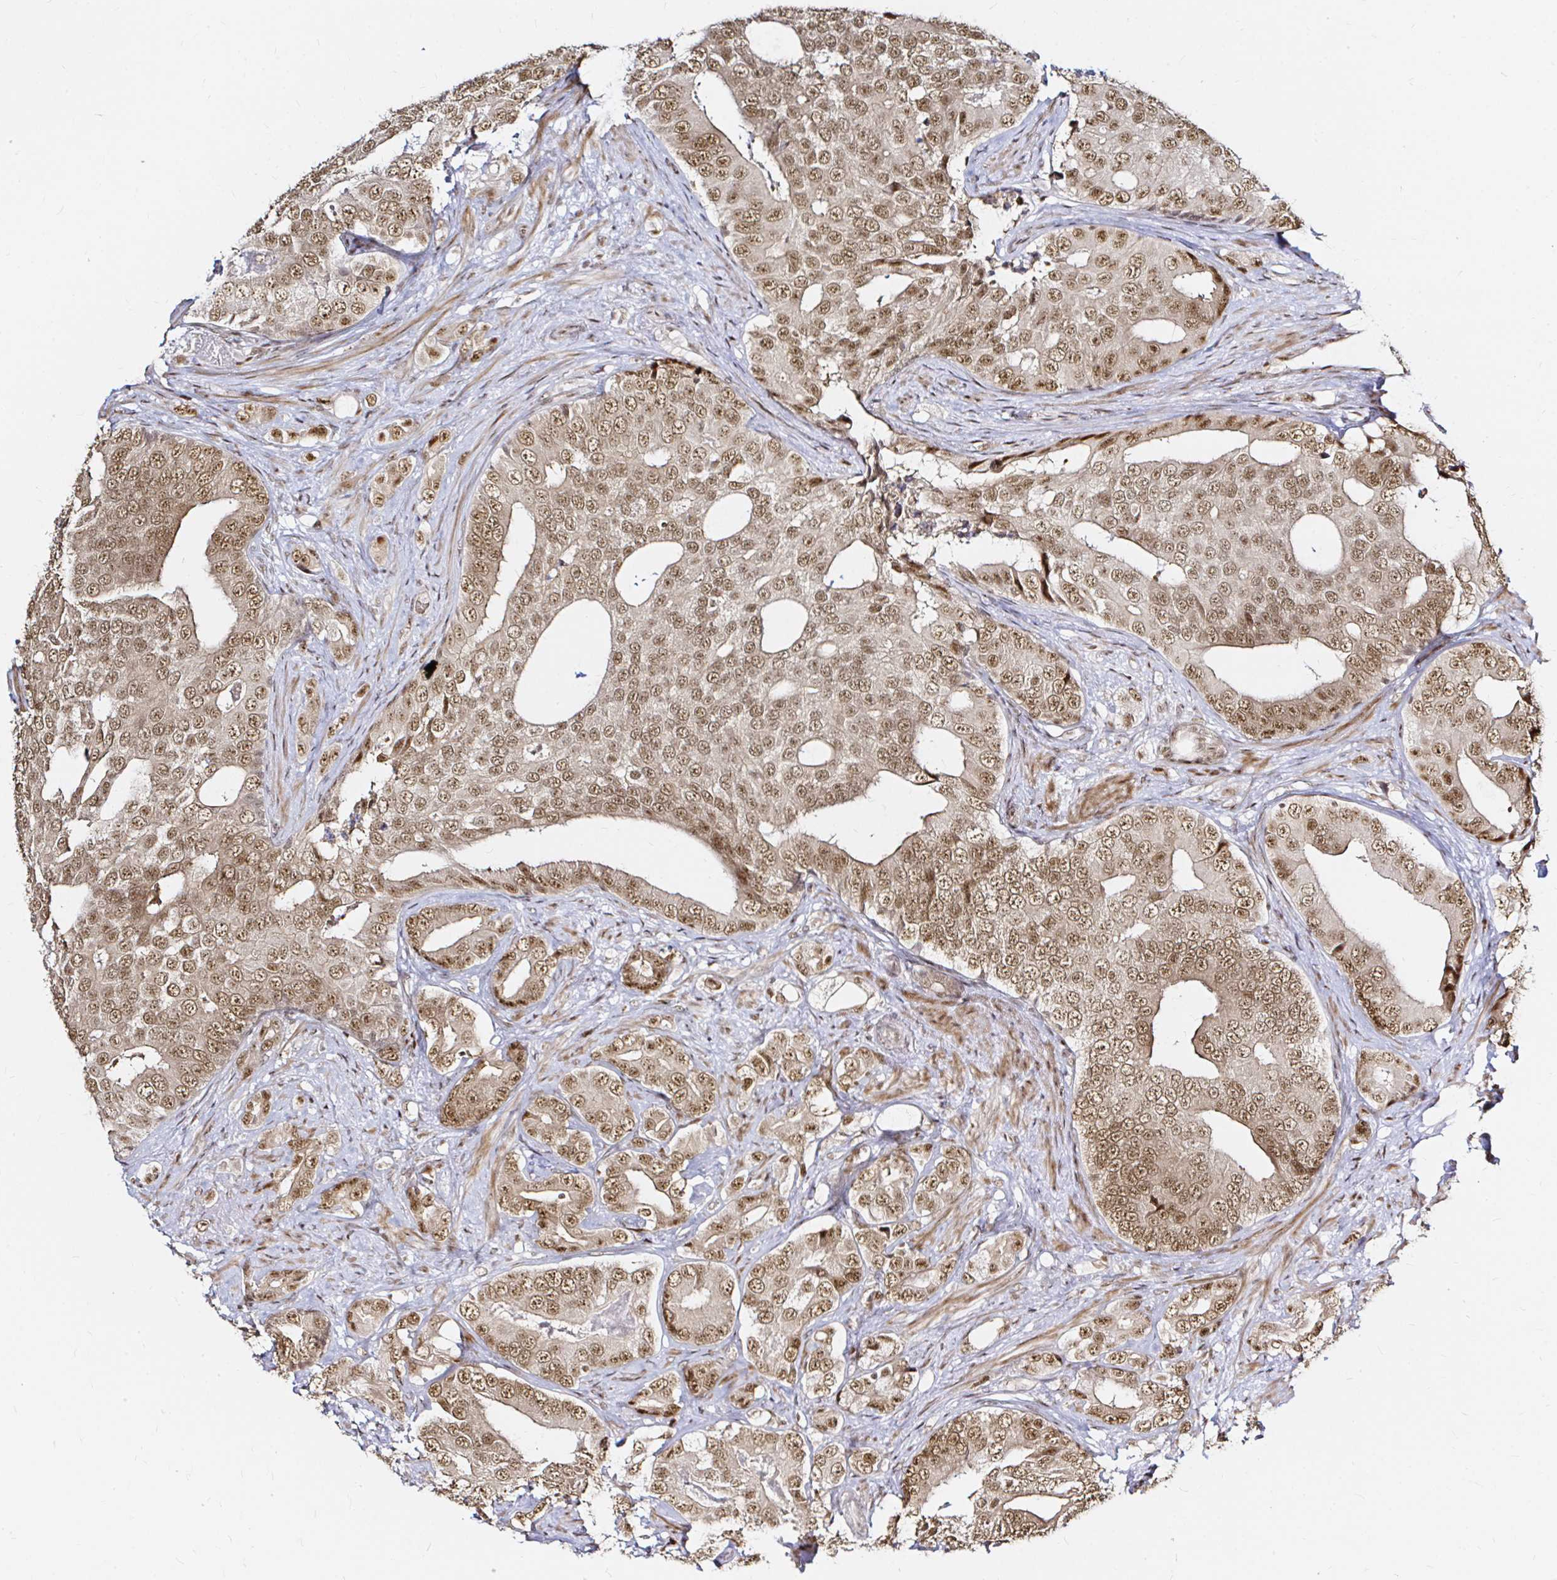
{"staining": {"intensity": "moderate", "quantity": ">75%", "location": "cytoplasmic/membranous,nuclear"}, "tissue": "prostate cancer", "cell_type": "Tumor cells", "image_type": "cancer", "snomed": [{"axis": "morphology", "description": "Adenocarcinoma, High grade"}, {"axis": "topography", "description": "Prostate"}], "caption": "An immunohistochemistry (IHC) micrograph of tumor tissue is shown. Protein staining in brown highlights moderate cytoplasmic/membranous and nuclear positivity in high-grade adenocarcinoma (prostate) within tumor cells.", "gene": "SNRPC", "patient": {"sex": "male", "age": 62}}